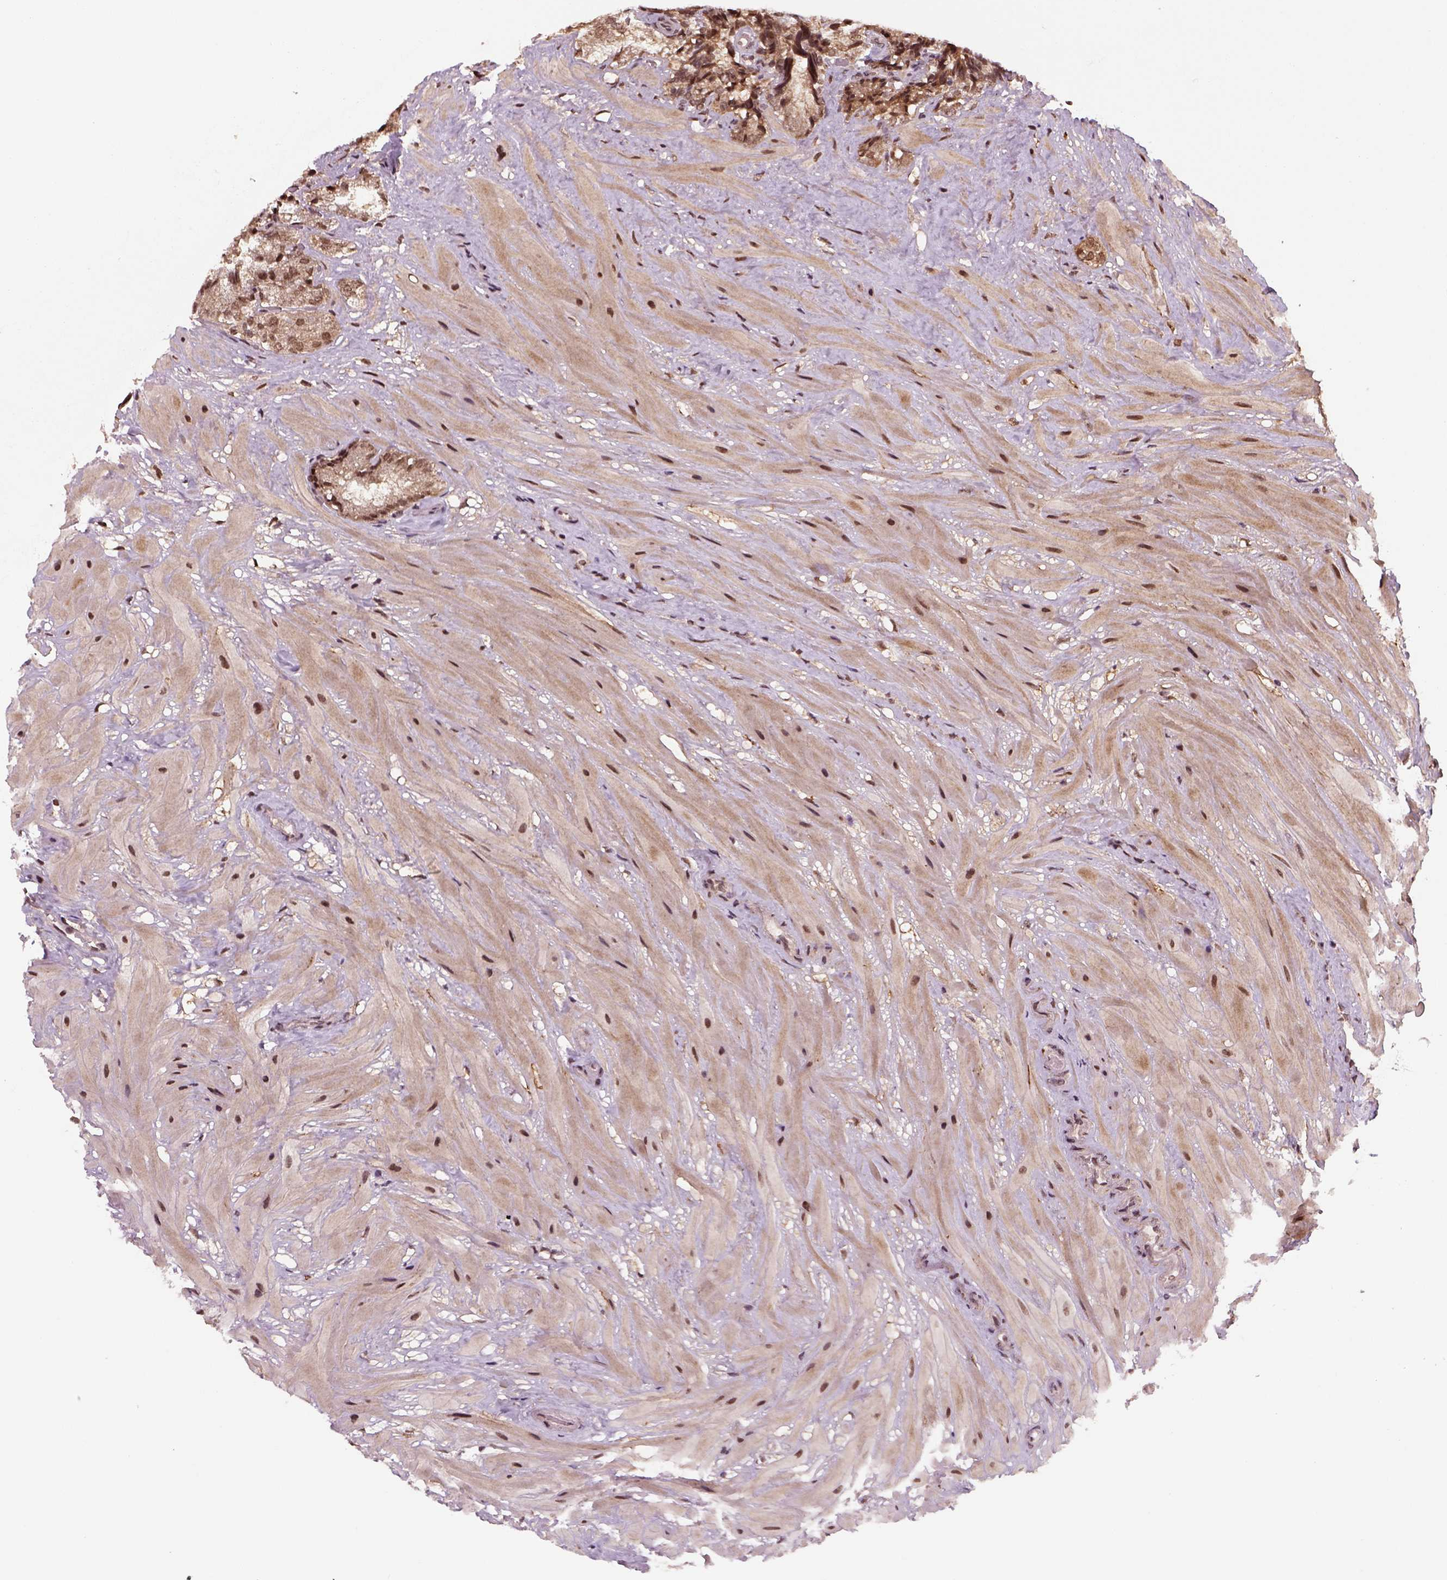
{"staining": {"intensity": "moderate", "quantity": ">75%", "location": "cytoplasmic/membranous,nuclear"}, "tissue": "seminal vesicle", "cell_type": "Glandular cells", "image_type": "normal", "snomed": [{"axis": "morphology", "description": "Normal tissue, NOS"}, {"axis": "topography", "description": "Seminal veicle"}], "caption": "A histopathology image of human seminal vesicle stained for a protein exhibits moderate cytoplasmic/membranous,nuclear brown staining in glandular cells. (IHC, brightfield microscopy, high magnification).", "gene": "NUDT9", "patient": {"sex": "male", "age": 57}}